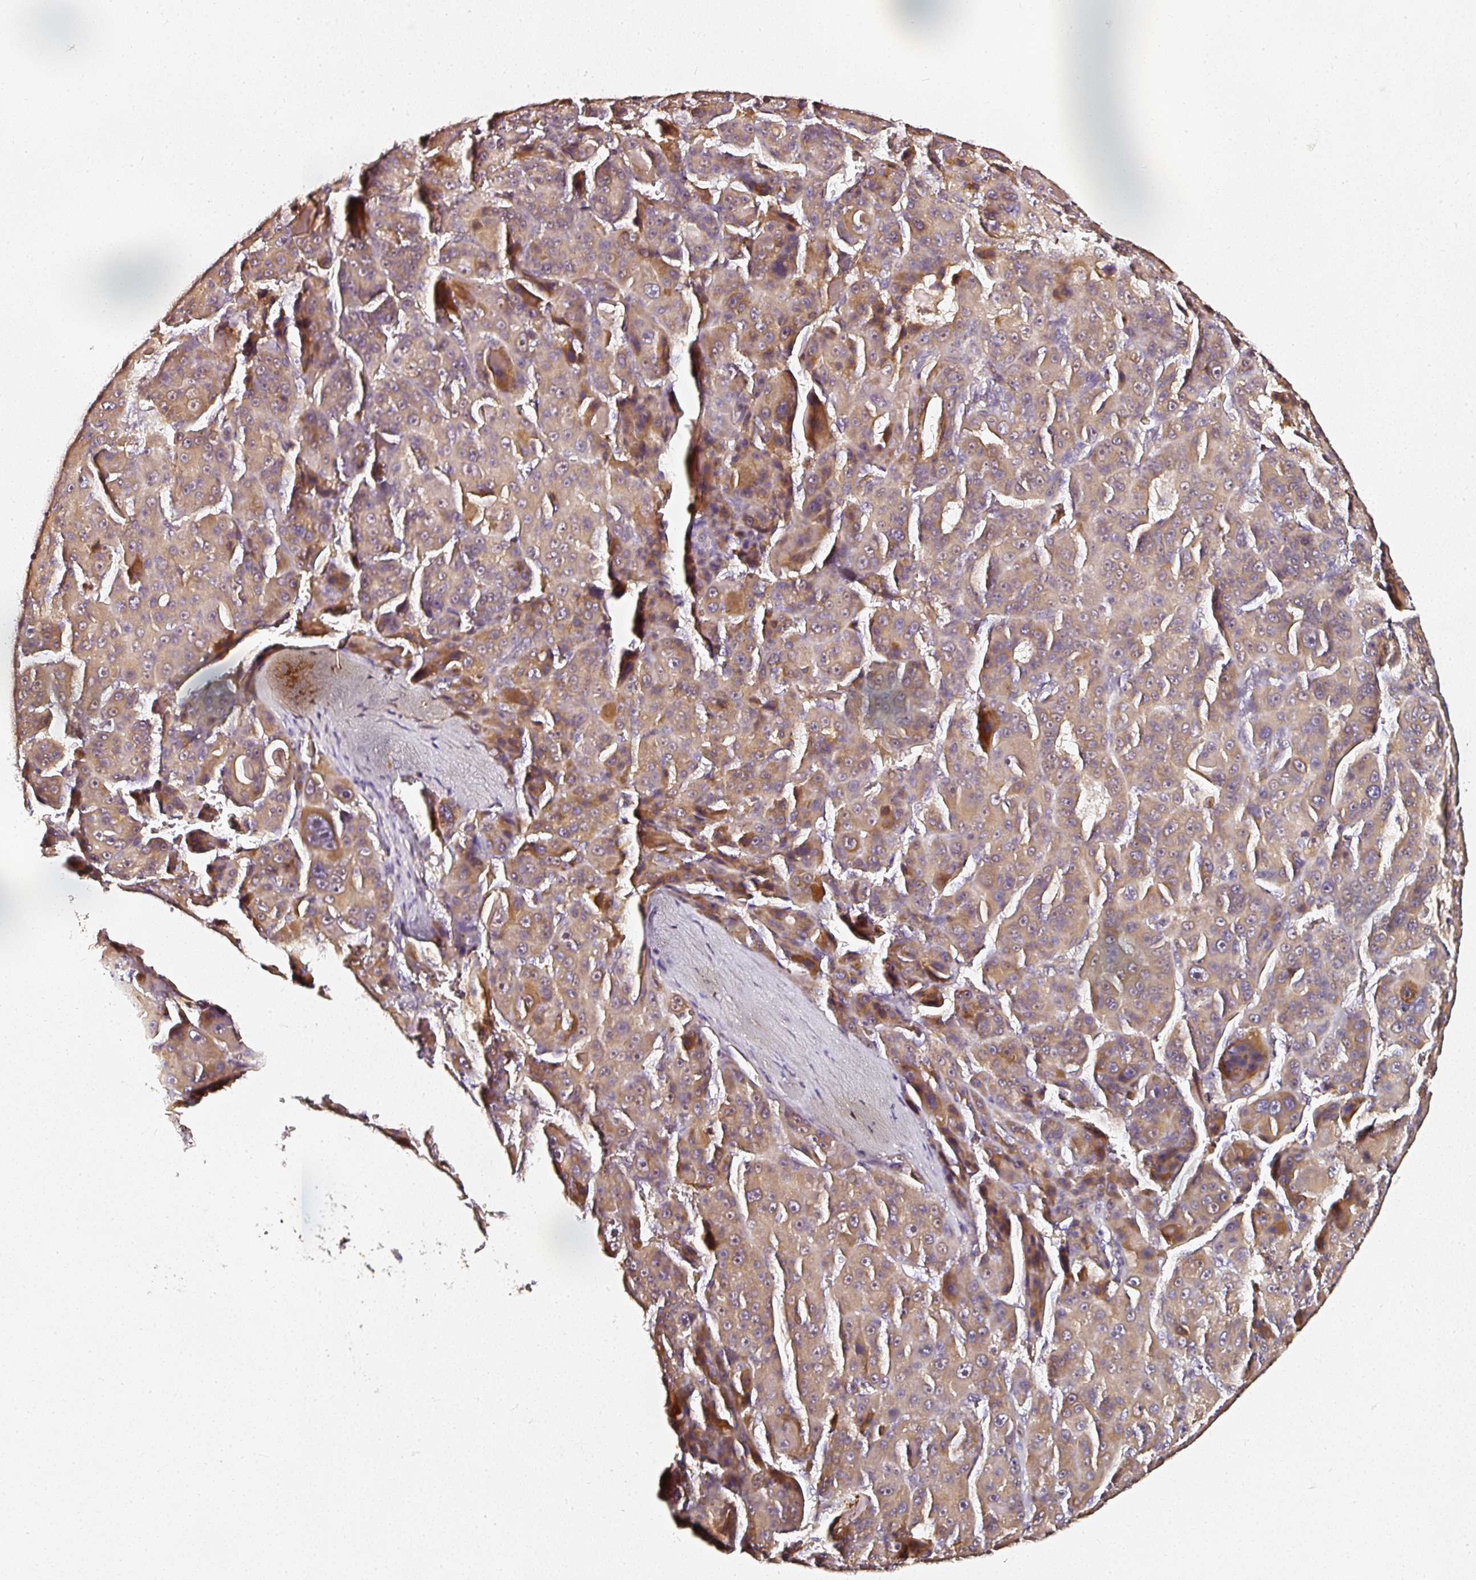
{"staining": {"intensity": "moderate", "quantity": ">75%", "location": "cytoplasmic/membranous"}, "tissue": "liver cancer", "cell_type": "Tumor cells", "image_type": "cancer", "snomed": [{"axis": "morphology", "description": "Carcinoma, Hepatocellular, NOS"}, {"axis": "topography", "description": "Liver"}], "caption": "A brown stain labels moderate cytoplasmic/membranous staining of a protein in human liver cancer (hepatocellular carcinoma) tumor cells. (Stains: DAB (3,3'-diaminobenzidine) in brown, nuclei in blue, Microscopy: brightfield microscopy at high magnification).", "gene": "NTRK1", "patient": {"sex": "male", "age": 76}}